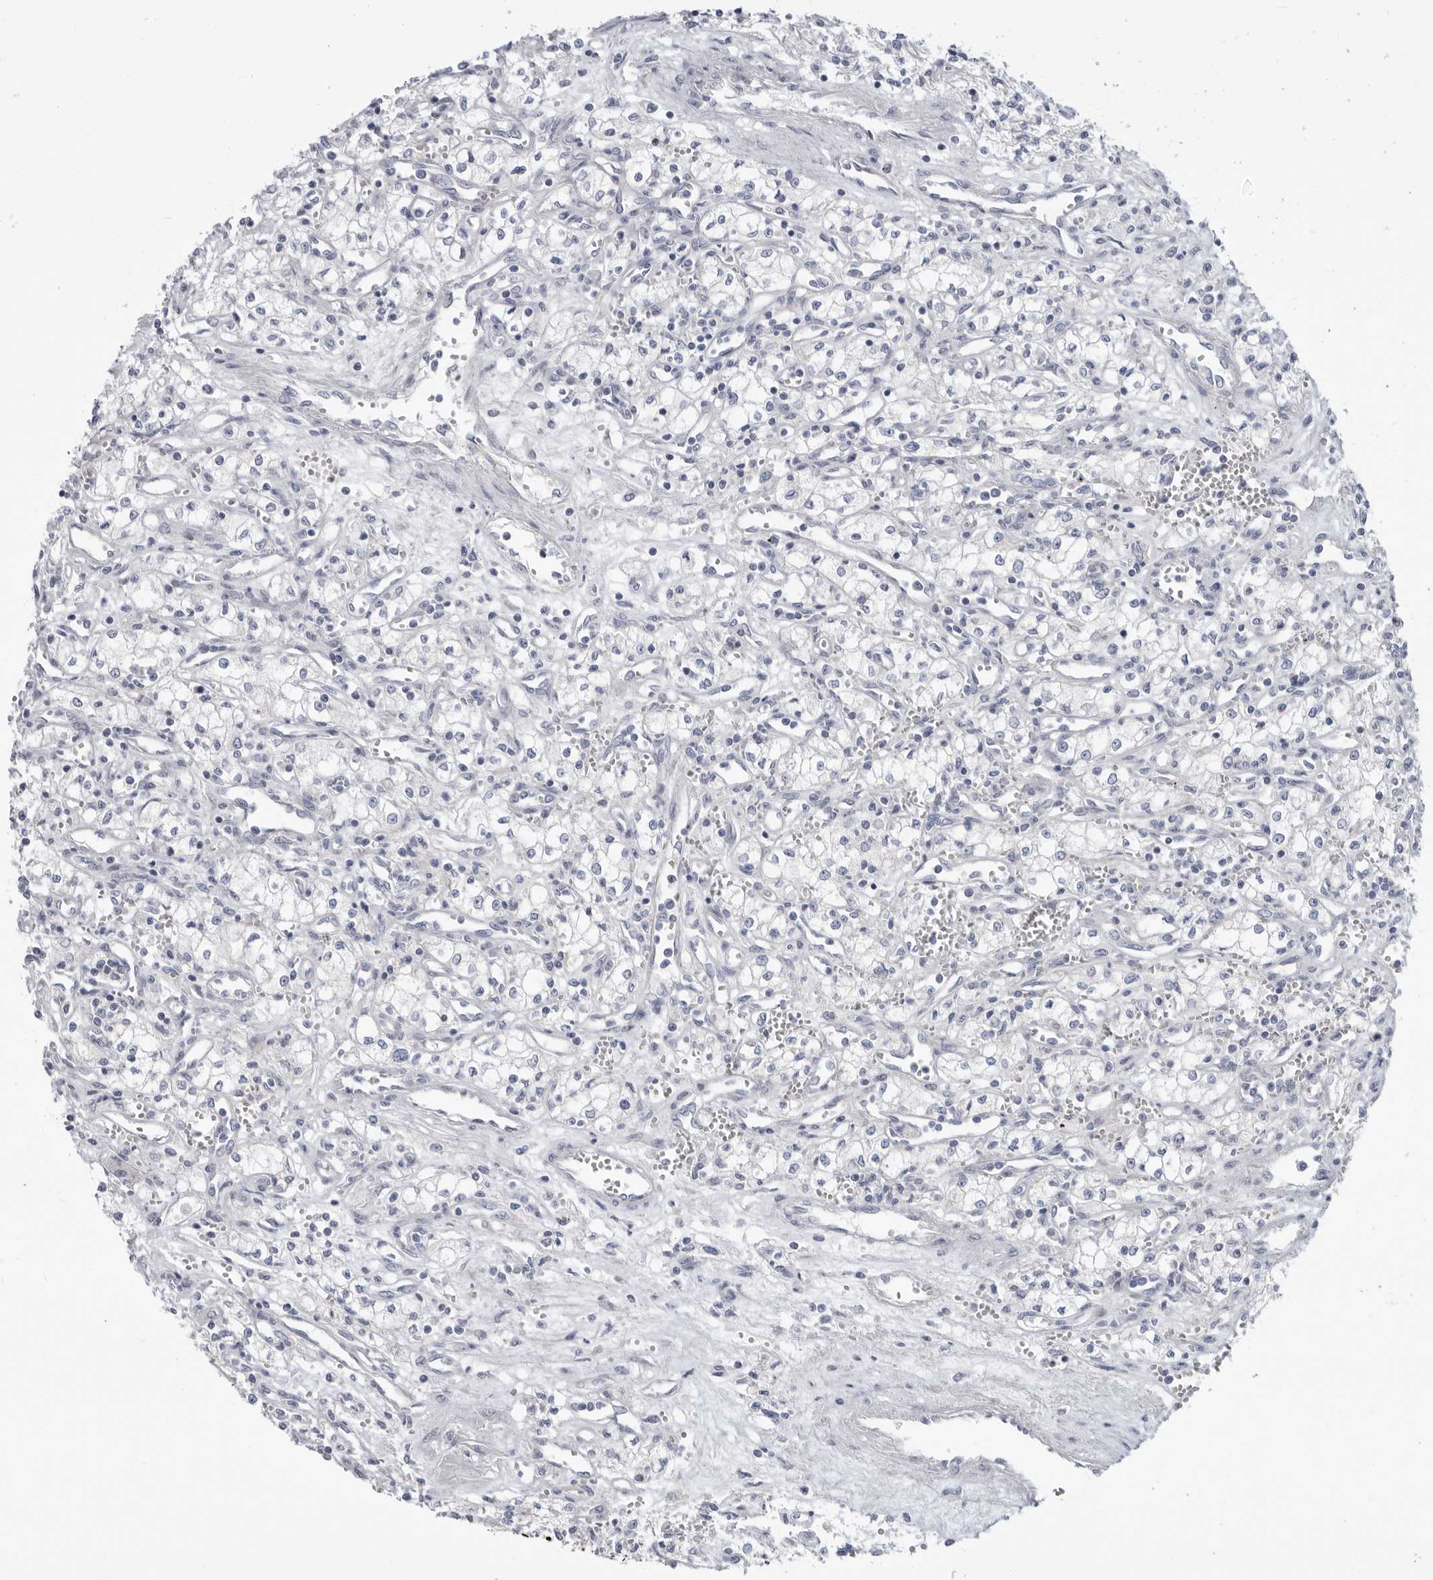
{"staining": {"intensity": "negative", "quantity": "none", "location": "none"}, "tissue": "renal cancer", "cell_type": "Tumor cells", "image_type": "cancer", "snomed": [{"axis": "morphology", "description": "Adenocarcinoma, NOS"}, {"axis": "topography", "description": "Kidney"}], "caption": "Renal cancer was stained to show a protein in brown. There is no significant staining in tumor cells. (Brightfield microscopy of DAB immunohistochemistry at high magnification).", "gene": "MTFR1L", "patient": {"sex": "male", "age": 59}}